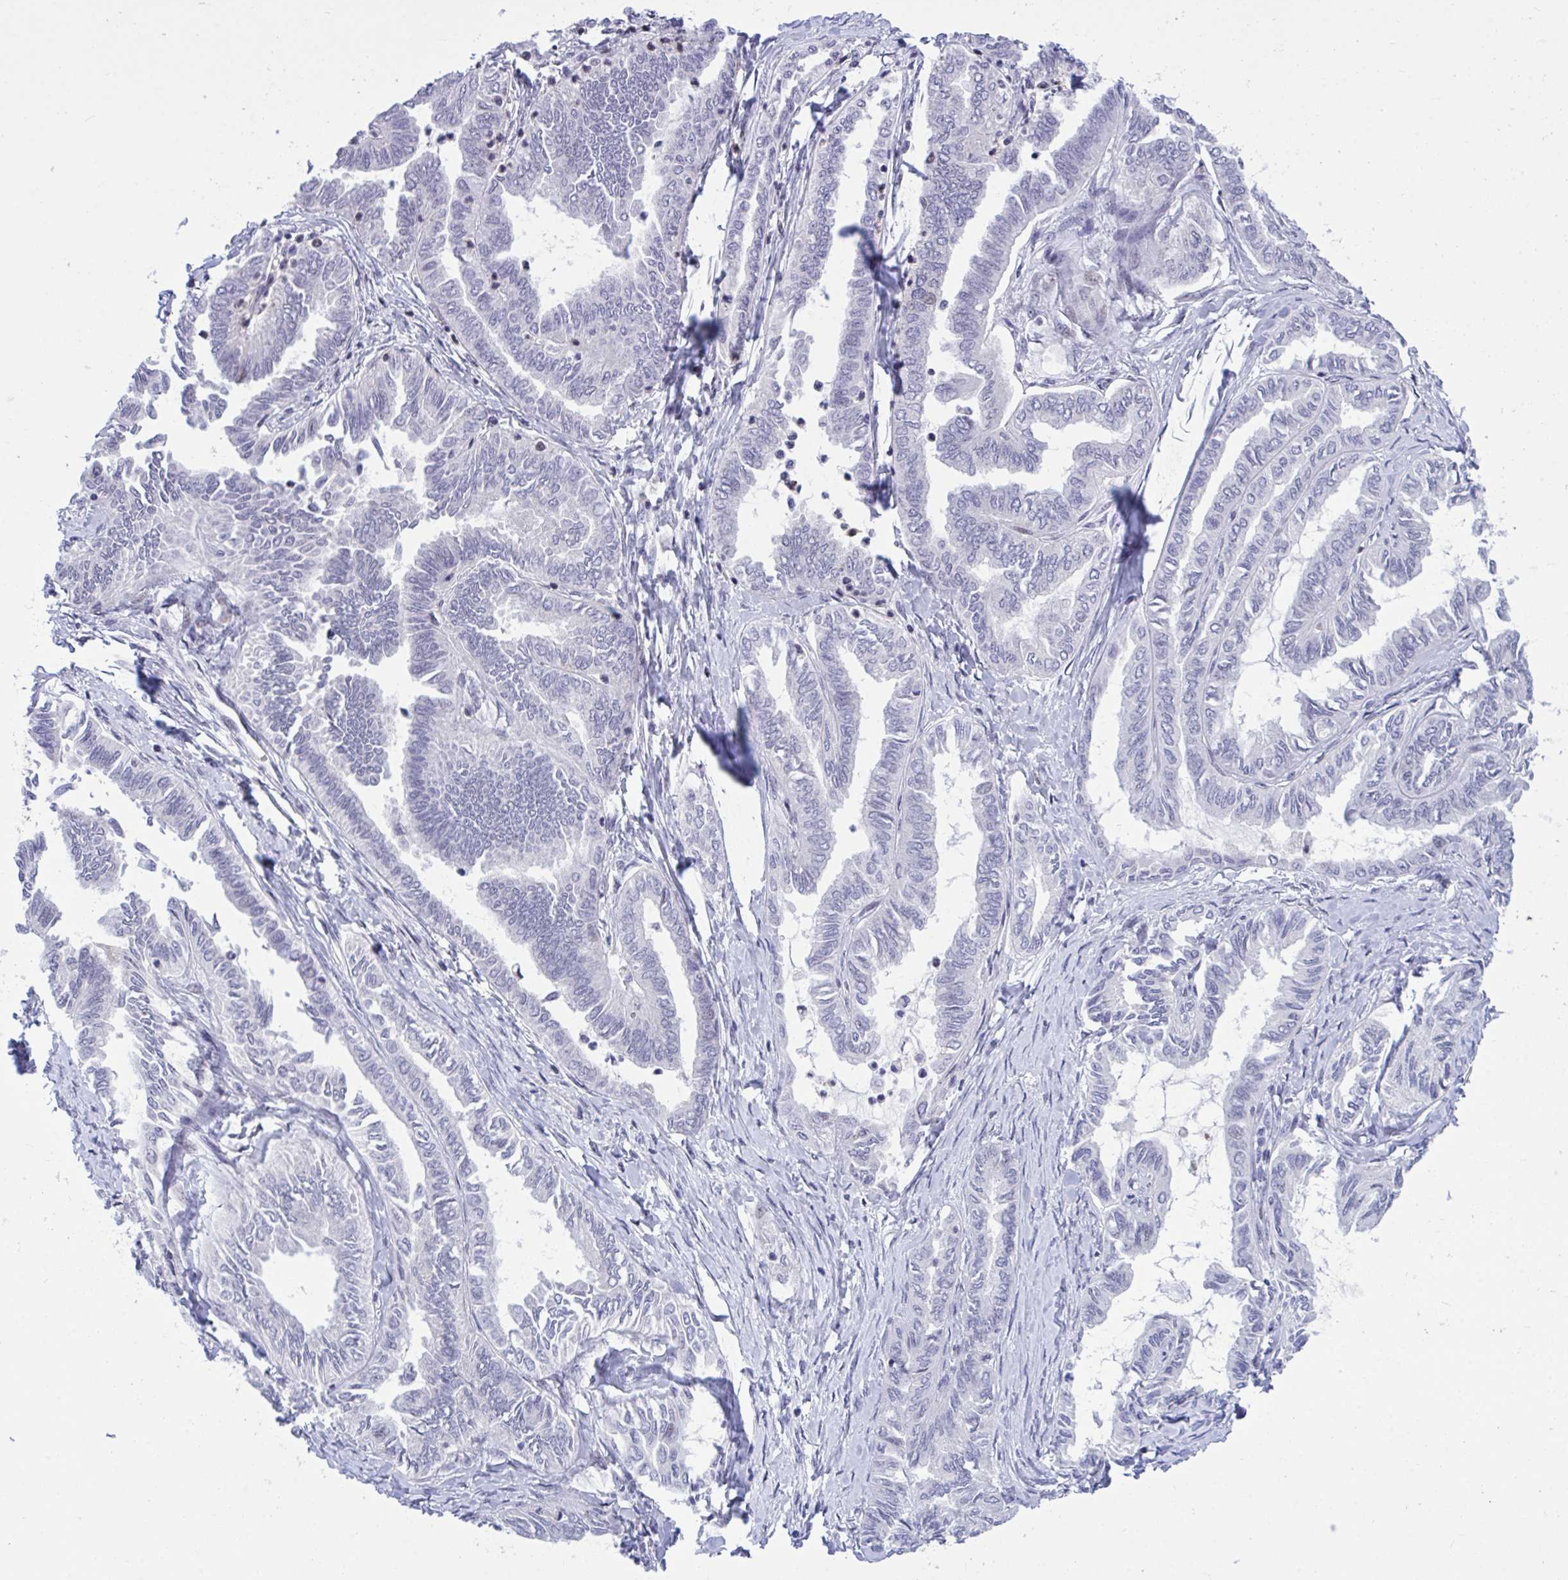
{"staining": {"intensity": "negative", "quantity": "none", "location": "none"}, "tissue": "ovarian cancer", "cell_type": "Tumor cells", "image_type": "cancer", "snomed": [{"axis": "morphology", "description": "Carcinoma, endometroid"}, {"axis": "topography", "description": "Ovary"}], "caption": "Tumor cells show no significant positivity in endometroid carcinoma (ovarian).", "gene": "C1QL2", "patient": {"sex": "female", "age": 70}}